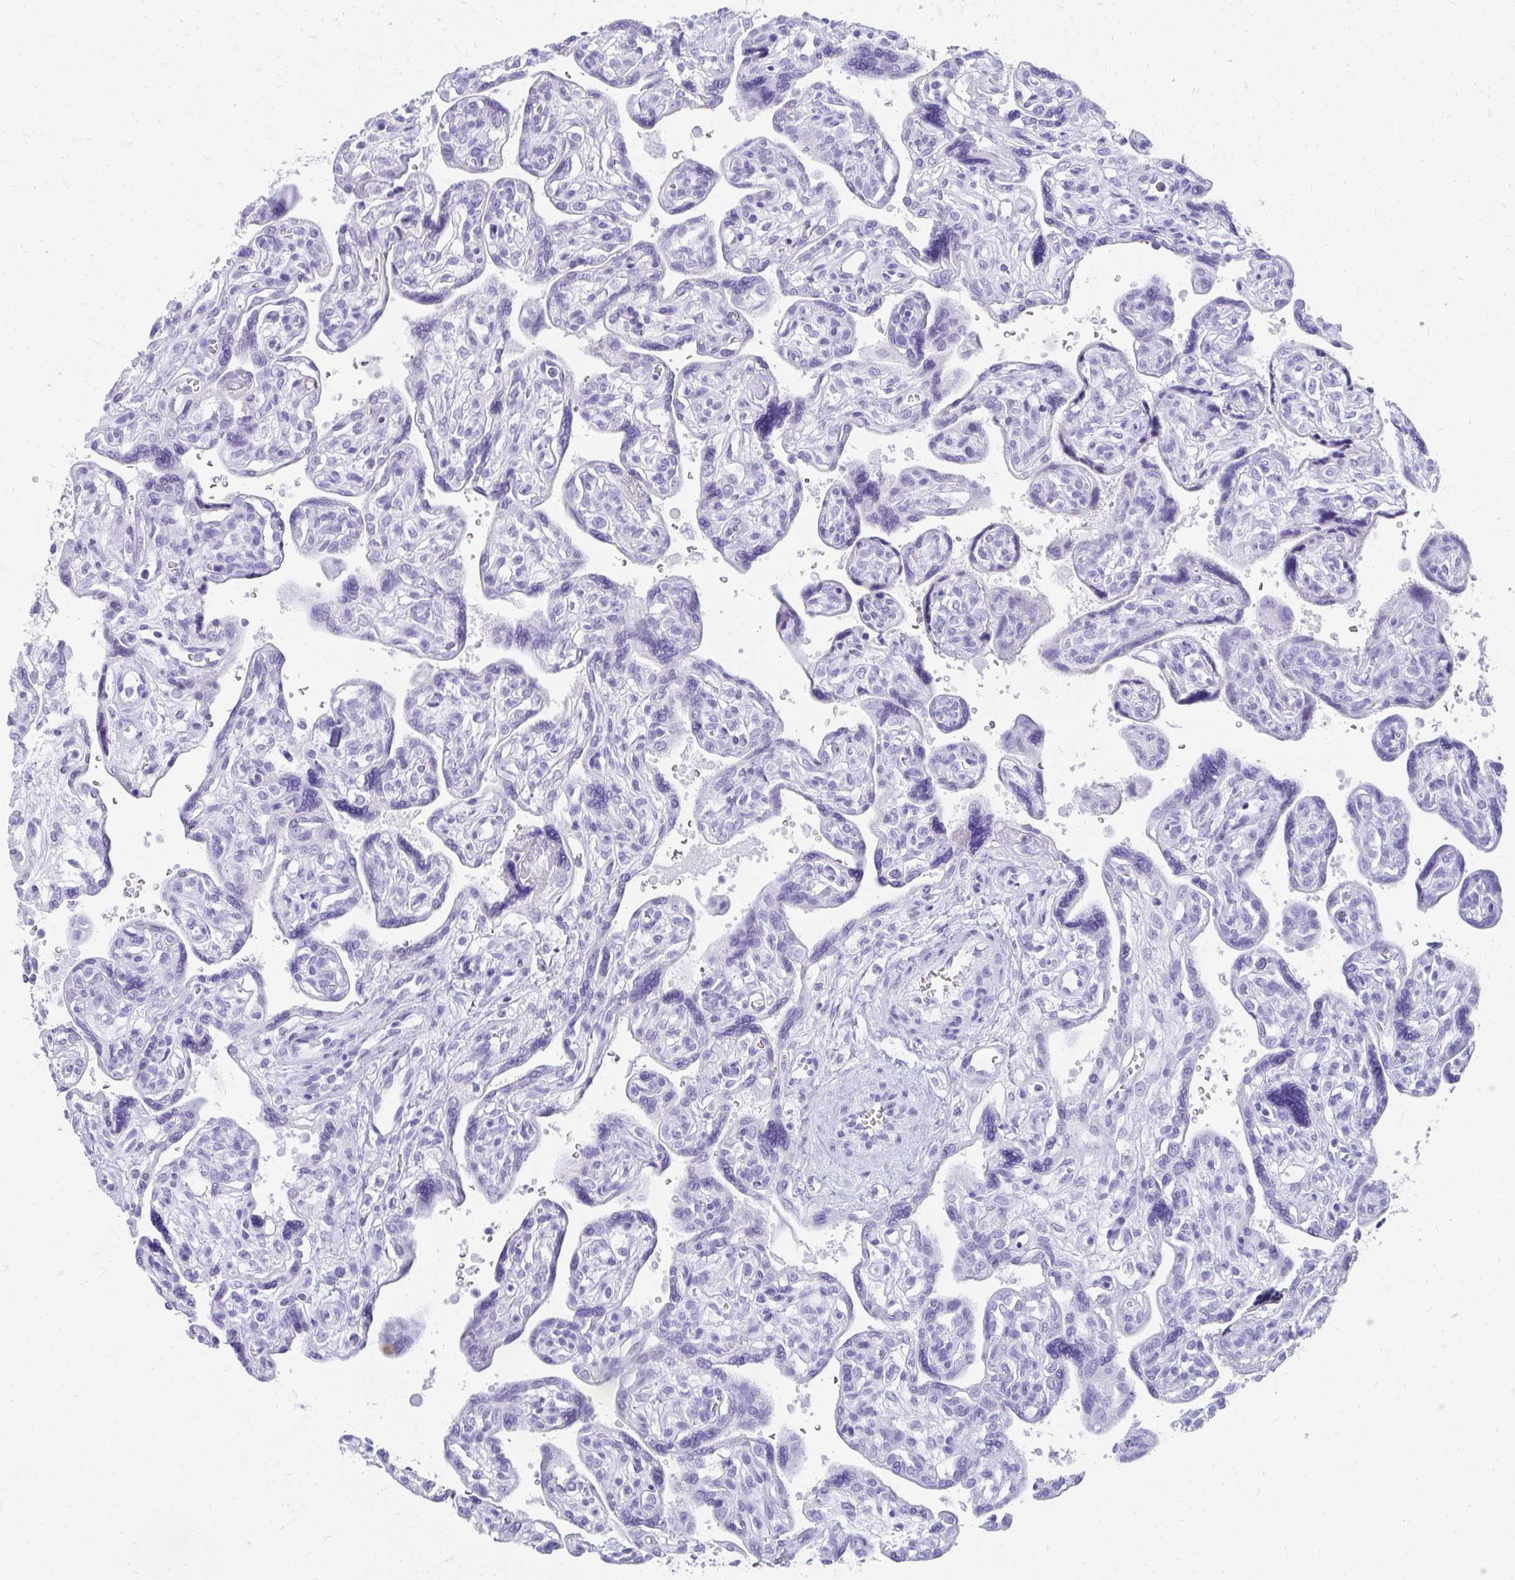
{"staining": {"intensity": "negative", "quantity": "none", "location": "none"}, "tissue": "placenta", "cell_type": "Decidual cells", "image_type": "normal", "snomed": [{"axis": "morphology", "description": "Normal tissue, NOS"}, {"axis": "topography", "description": "Placenta"}], "caption": "The immunohistochemistry micrograph has no significant staining in decidual cells of placenta.", "gene": "TNNT1", "patient": {"sex": "female", "age": 39}}